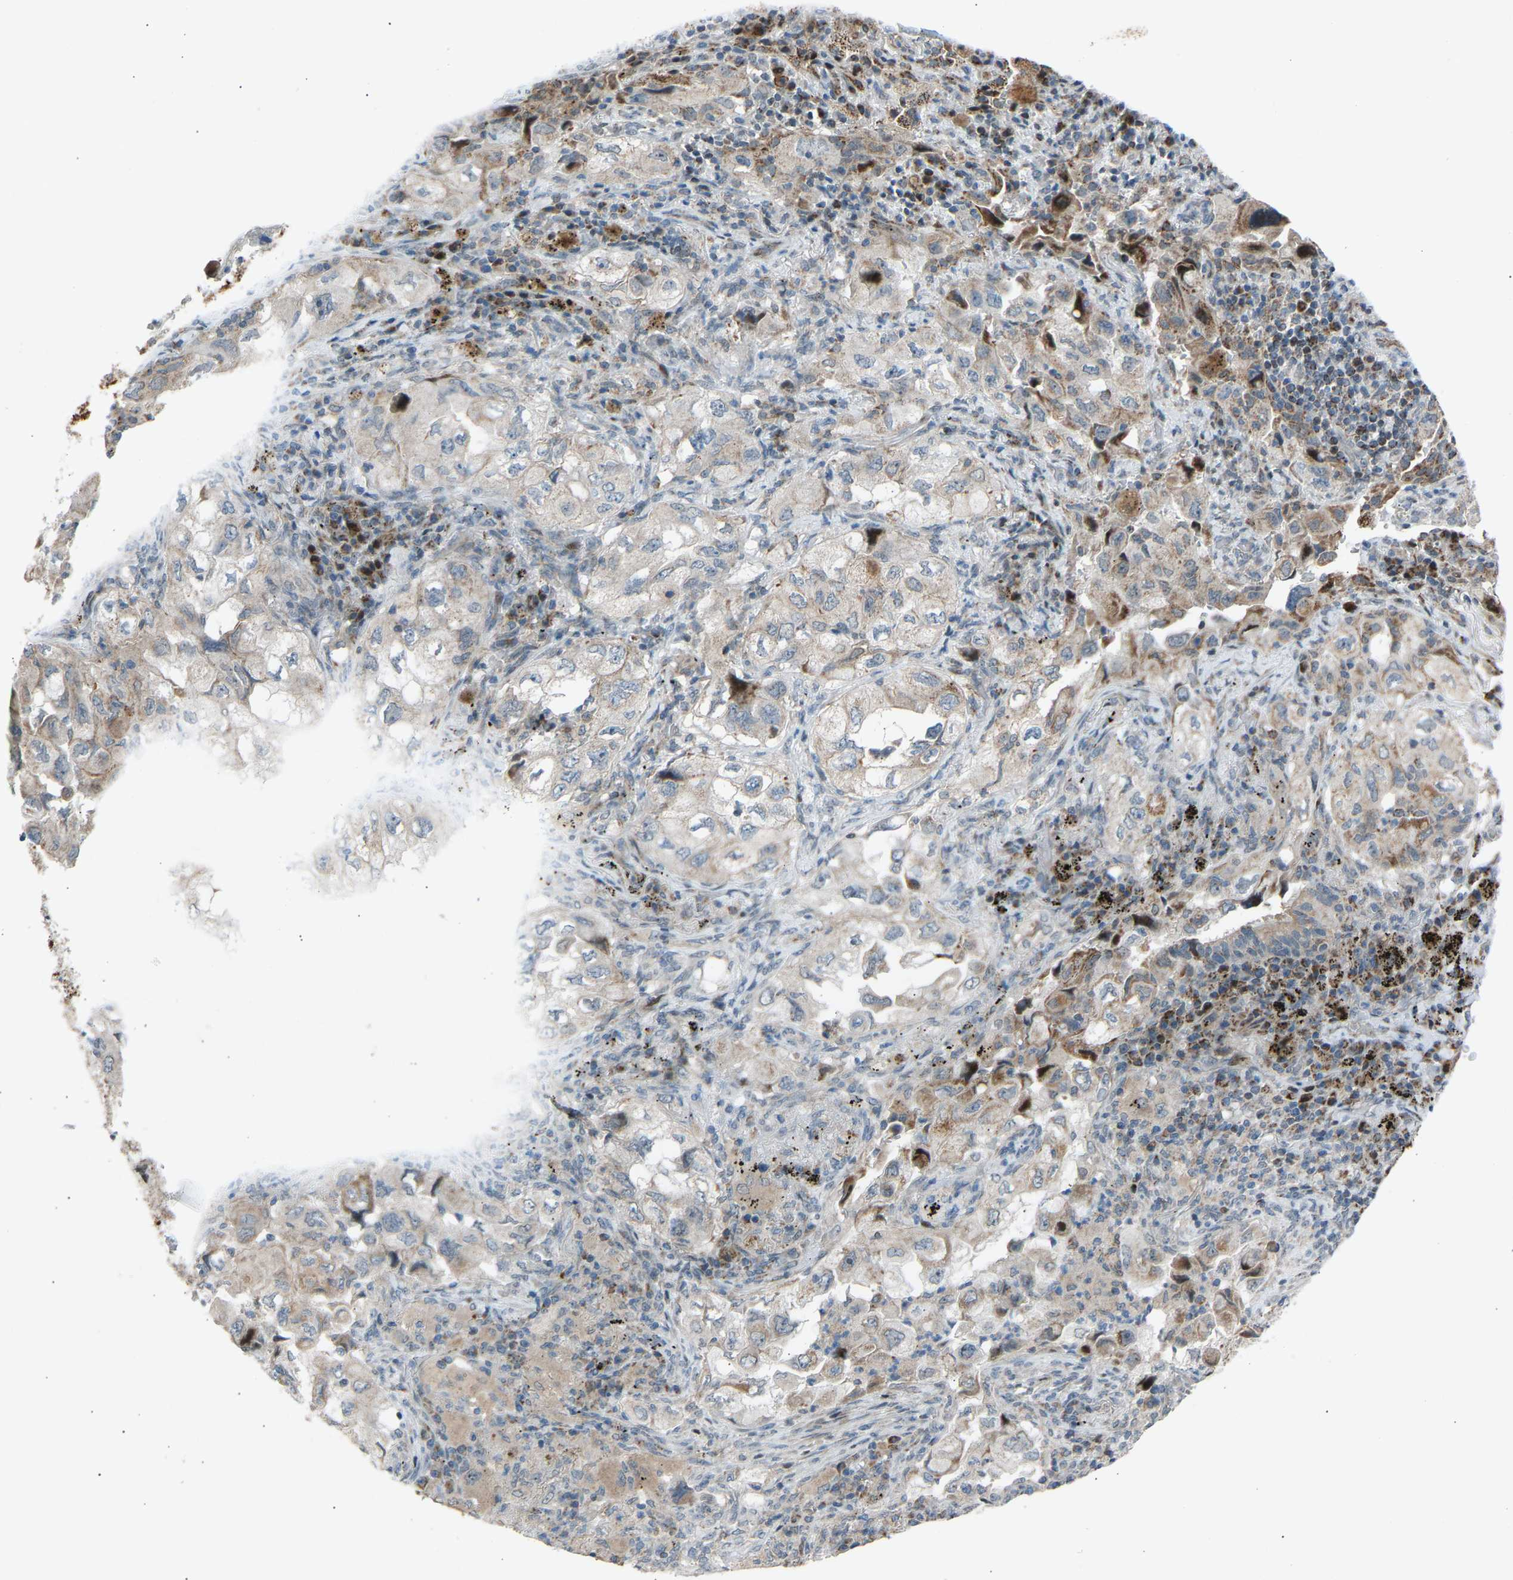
{"staining": {"intensity": "weak", "quantity": "<25%", "location": "cytoplasmic/membranous"}, "tissue": "lung cancer", "cell_type": "Tumor cells", "image_type": "cancer", "snomed": [{"axis": "morphology", "description": "Adenocarcinoma, NOS"}, {"axis": "topography", "description": "Lung"}], "caption": "This is an IHC photomicrograph of lung adenocarcinoma. There is no positivity in tumor cells.", "gene": "VPS41", "patient": {"sex": "male", "age": 64}}